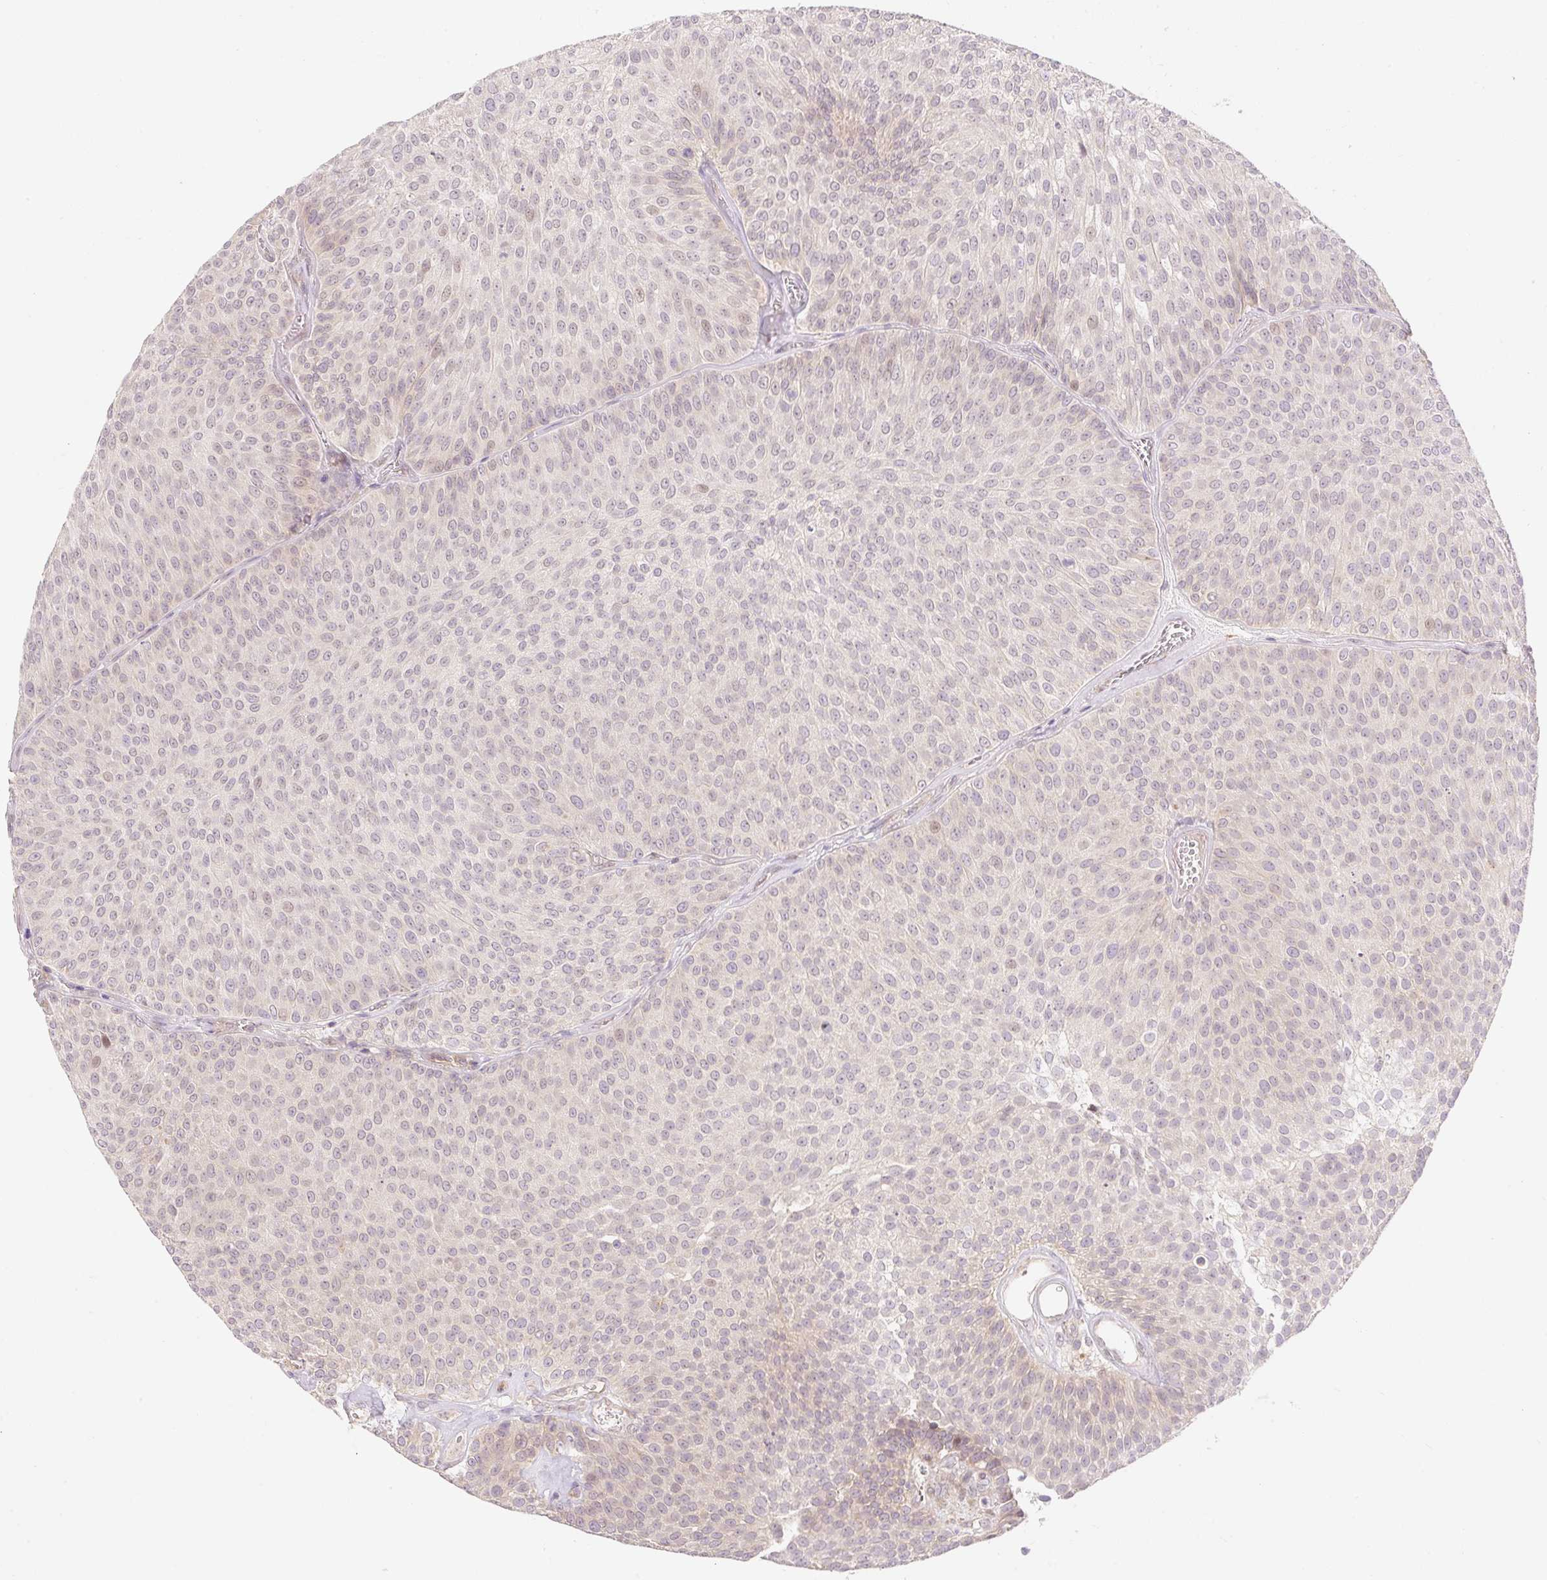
{"staining": {"intensity": "weak", "quantity": "25%-75%", "location": "cytoplasmic/membranous"}, "tissue": "urothelial cancer", "cell_type": "Tumor cells", "image_type": "cancer", "snomed": [{"axis": "morphology", "description": "Urothelial carcinoma, Low grade"}, {"axis": "topography", "description": "Urinary bladder"}], "caption": "Human low-grade urothelial carcinoma stained for a protein (brown) shows weak cytoplasmic/membranous positive expression in about 25%-75% of tumor cells.", "gene": "EMC10", "patient": {"sex": "female", "age": 79}}